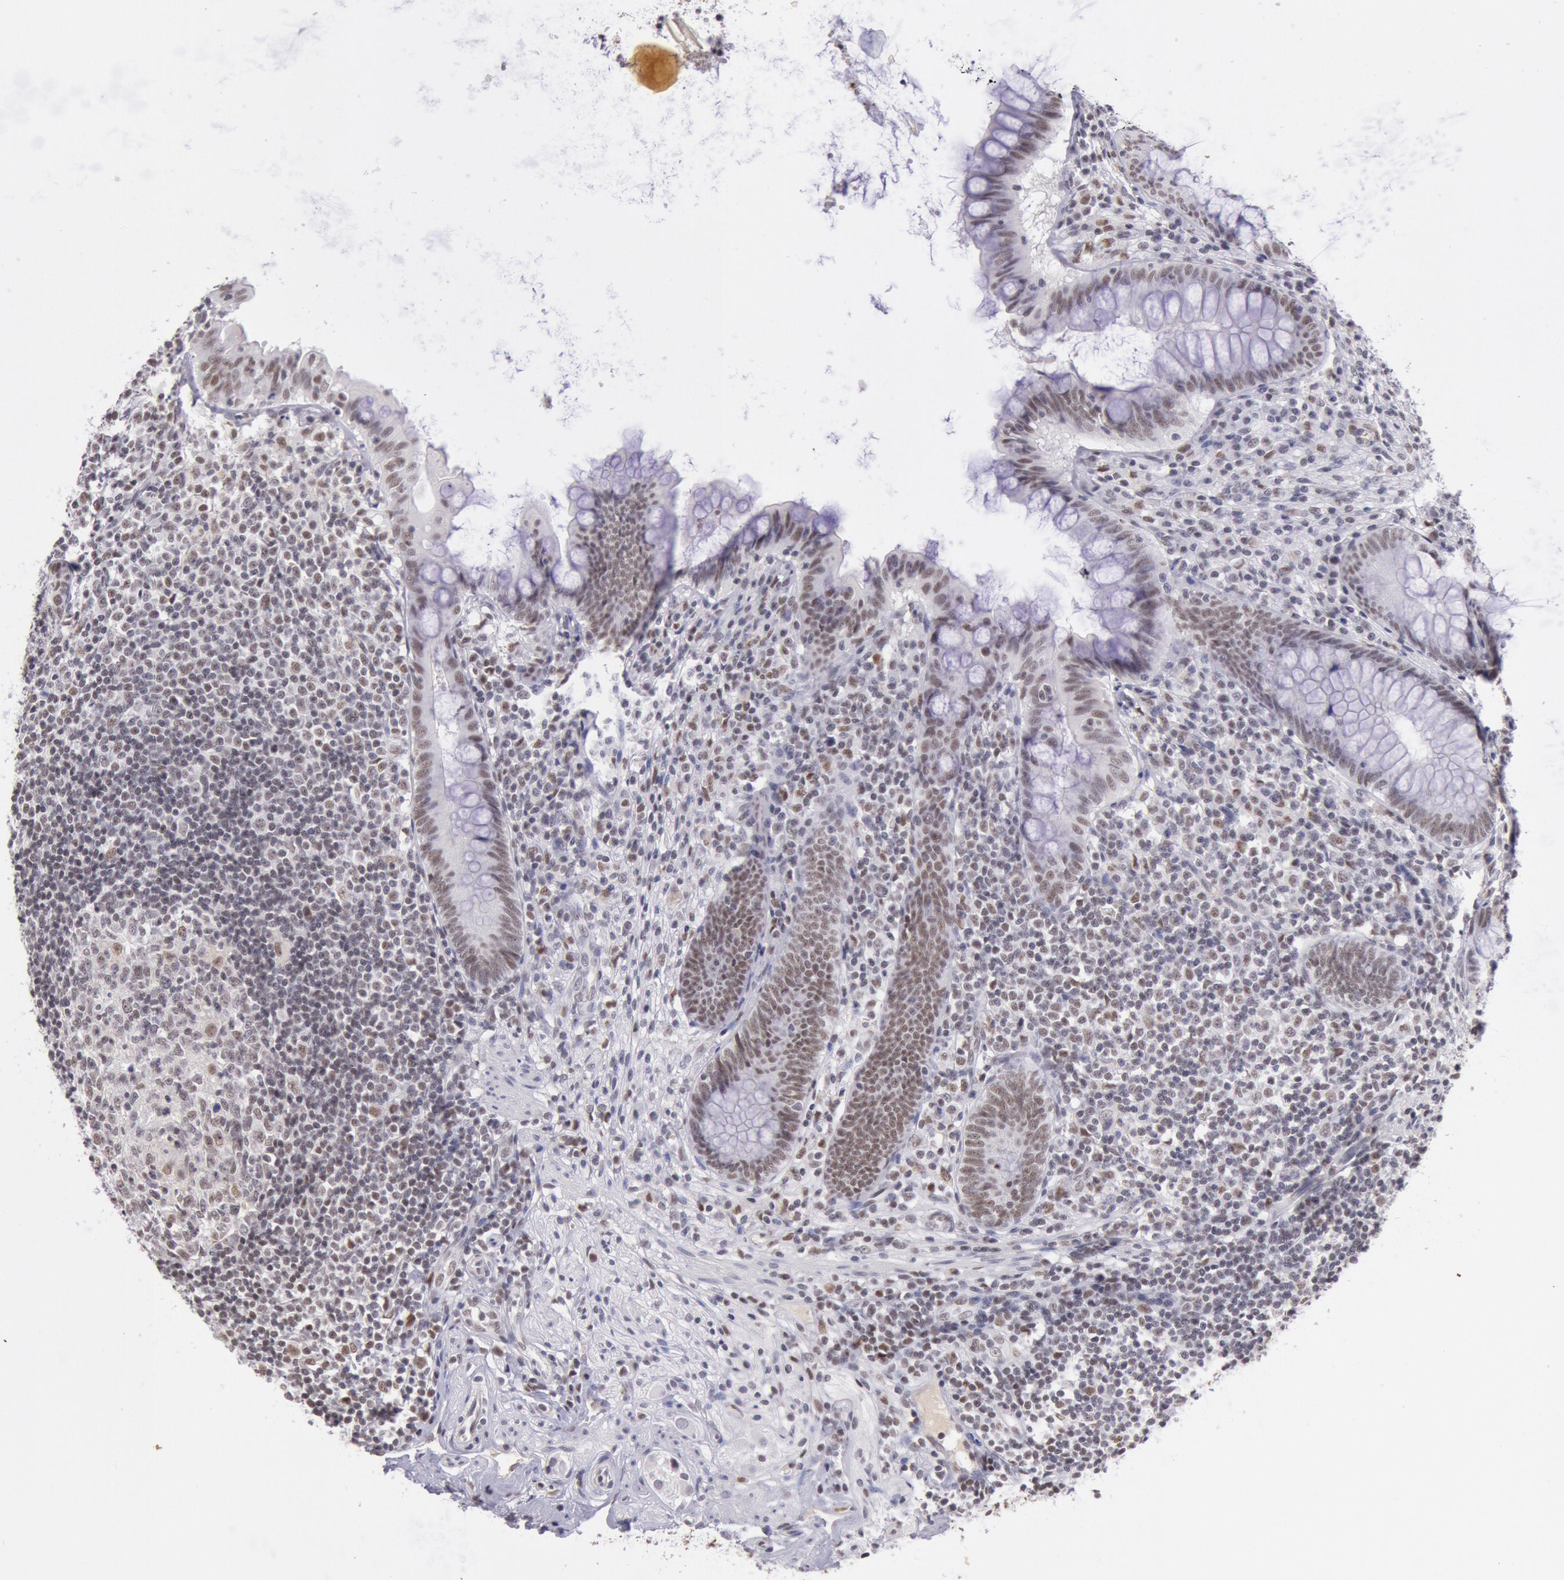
{"staining": {"intensity": "weak", "quantity": ">75%", "location": "nuclear"}, "tissue": "appendix", "cell_type": "Glandular cells", "image_type": "normal", "snomed": [{"axis": "morphology", "description": "Normal tissue, NOS"}, {"axis": "topography", "description": "Appendix"}], "caption": "IHC photomicrograph of benign human appendix stained for a protein (brown), which exhibits low levels of weak nuclear positivity in about >75% of glandular cells.", "gene": "TASL", "patient": {"sex": "female", "age": 66}}